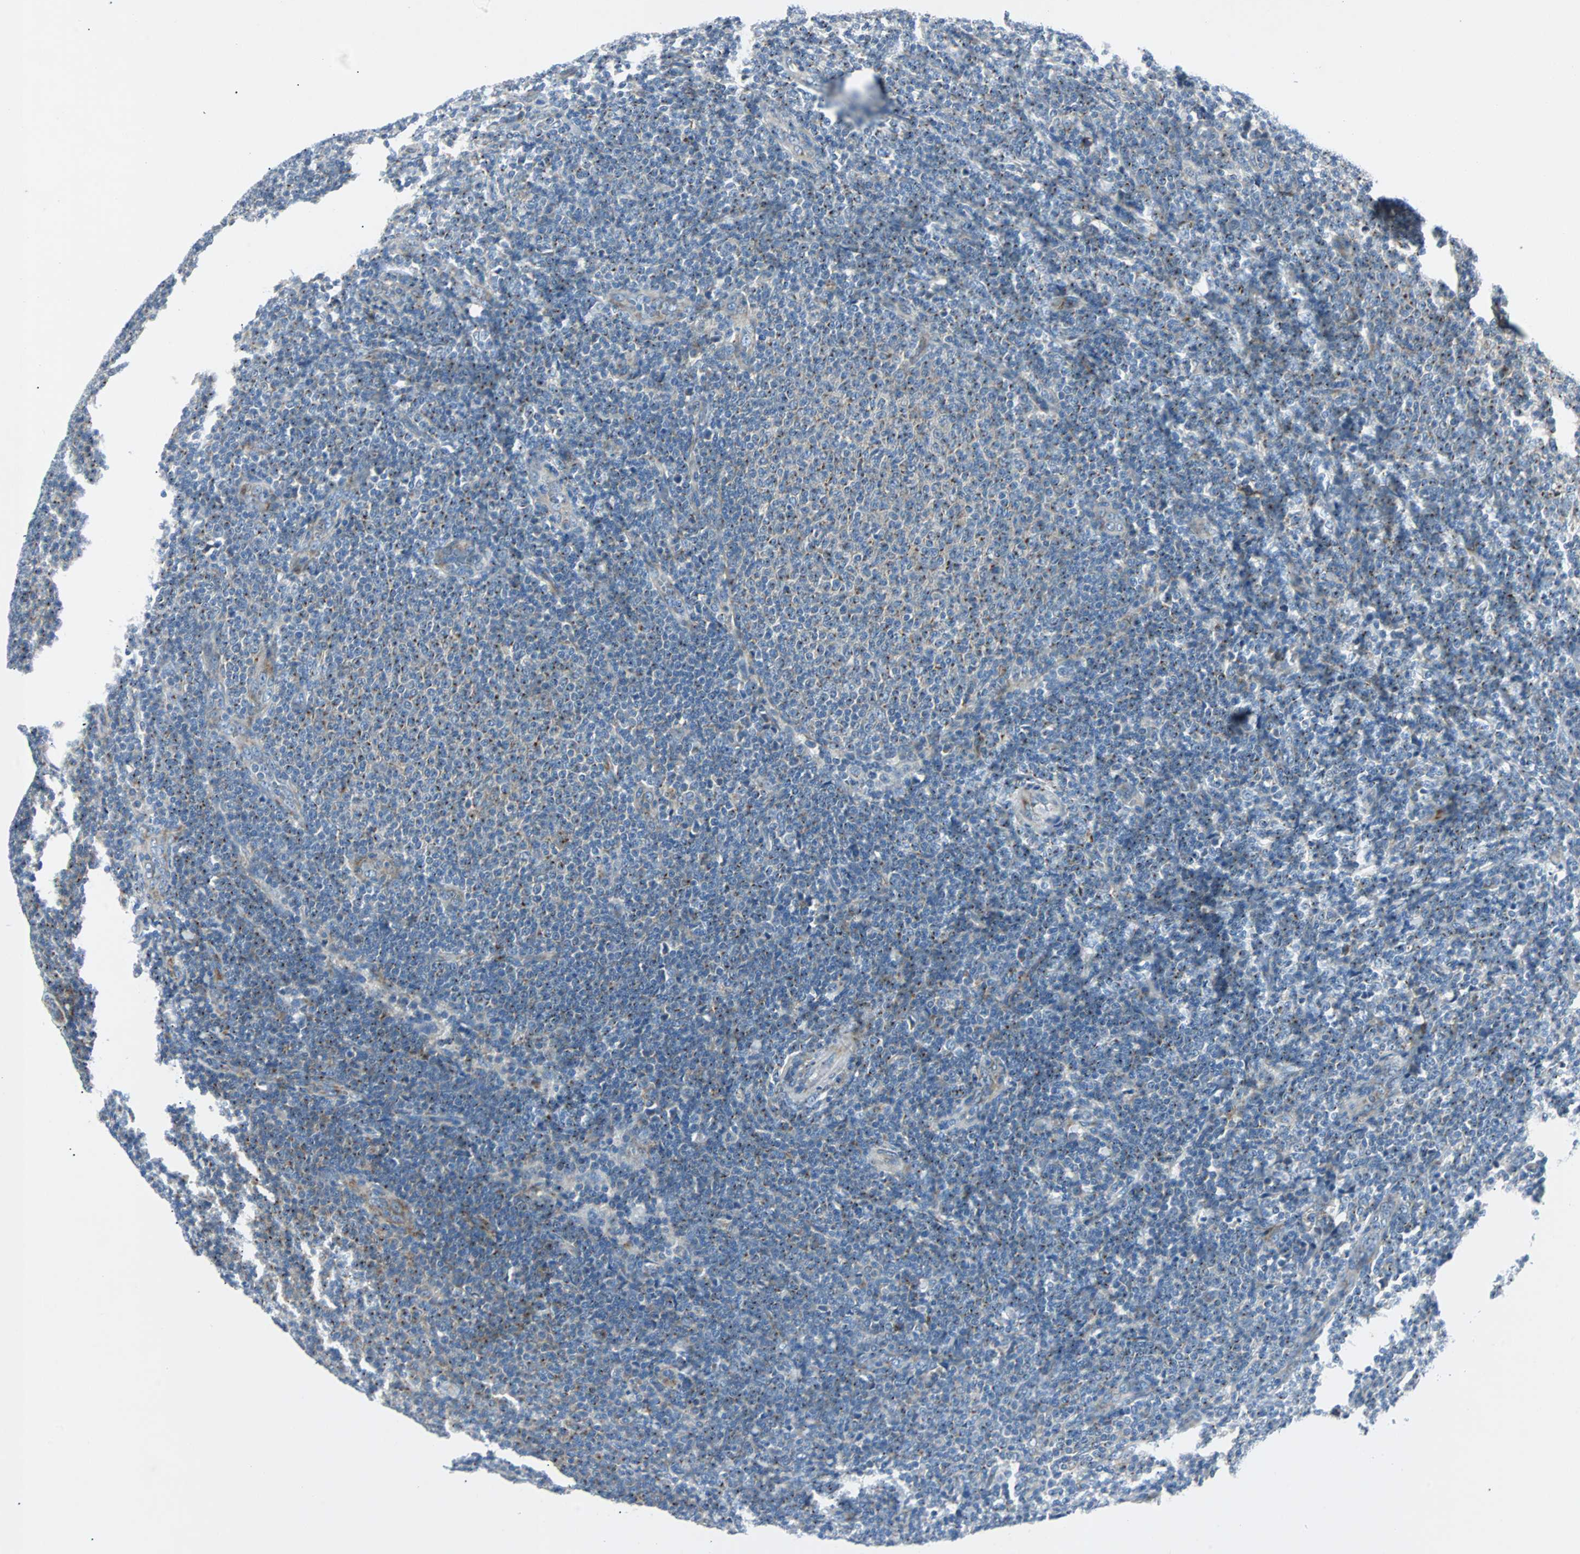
{"staining": {"intensity": "weak", "quantity": "25%-75%", "location": "cytoplasmic/membranous"}, "tissue": "lymphoma", "cell_type": "Tumor cells", "image_type": "cancer", "snomed": [{"axis": "morphology", "description": "Malignant lymphoma, non-Hodgkin's type, Low grade"}, {"axis": "topography", "description": "Lymph node"}], "caption": "The image exhibits a brown stain indicating the presence of a protein in the cytoplasmic/membranous of tumor cells in low-grade malignant lymphoma, non-Hodgkin's type.", "gene": "BBC3", "patient": {"sex": "male", "age": 66}}